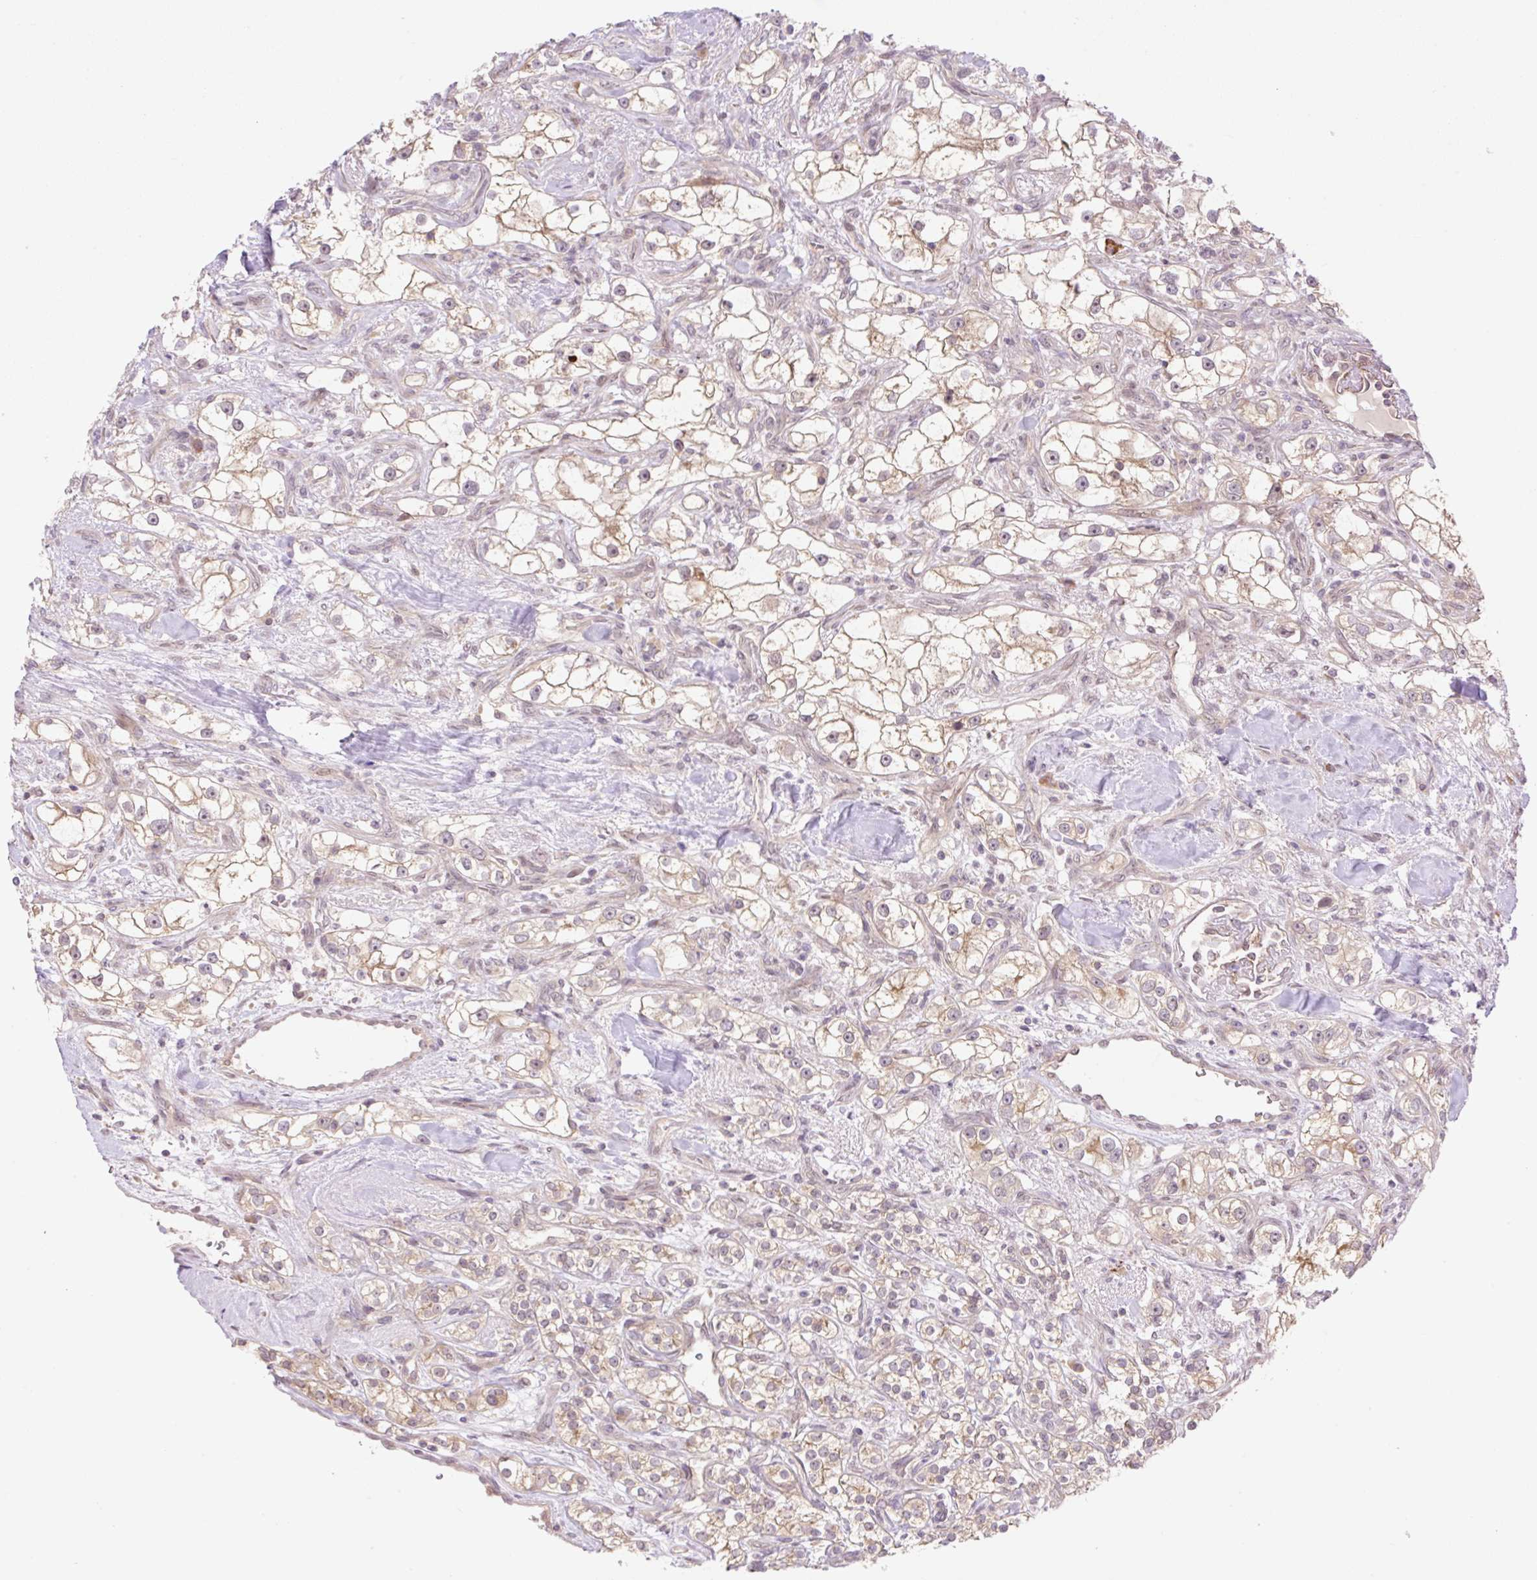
{"staining": {"intensity": "weak", "quantity": "25%-75%", "location": "cytoplasmic/membranous"}, "tissue": "renal cancer", "cell_type": "Tumor cells", "image_type": "cancer", "snomed": [{"axis": "morphology", "description": "Adenocarcinoma, NOS"}, {"axis": "topography", "description": "Kidney"}], "caption": "Immunohistochemistry (IHC) micrograph of human renal cancer stained for a protein (brown), which reveals low levels of weak cytoplasmic/membranous positivity in approximately 25%-75% of tumor cells.", "gene": "VPS25", "patient": {"sex": "male", "age": 77}}